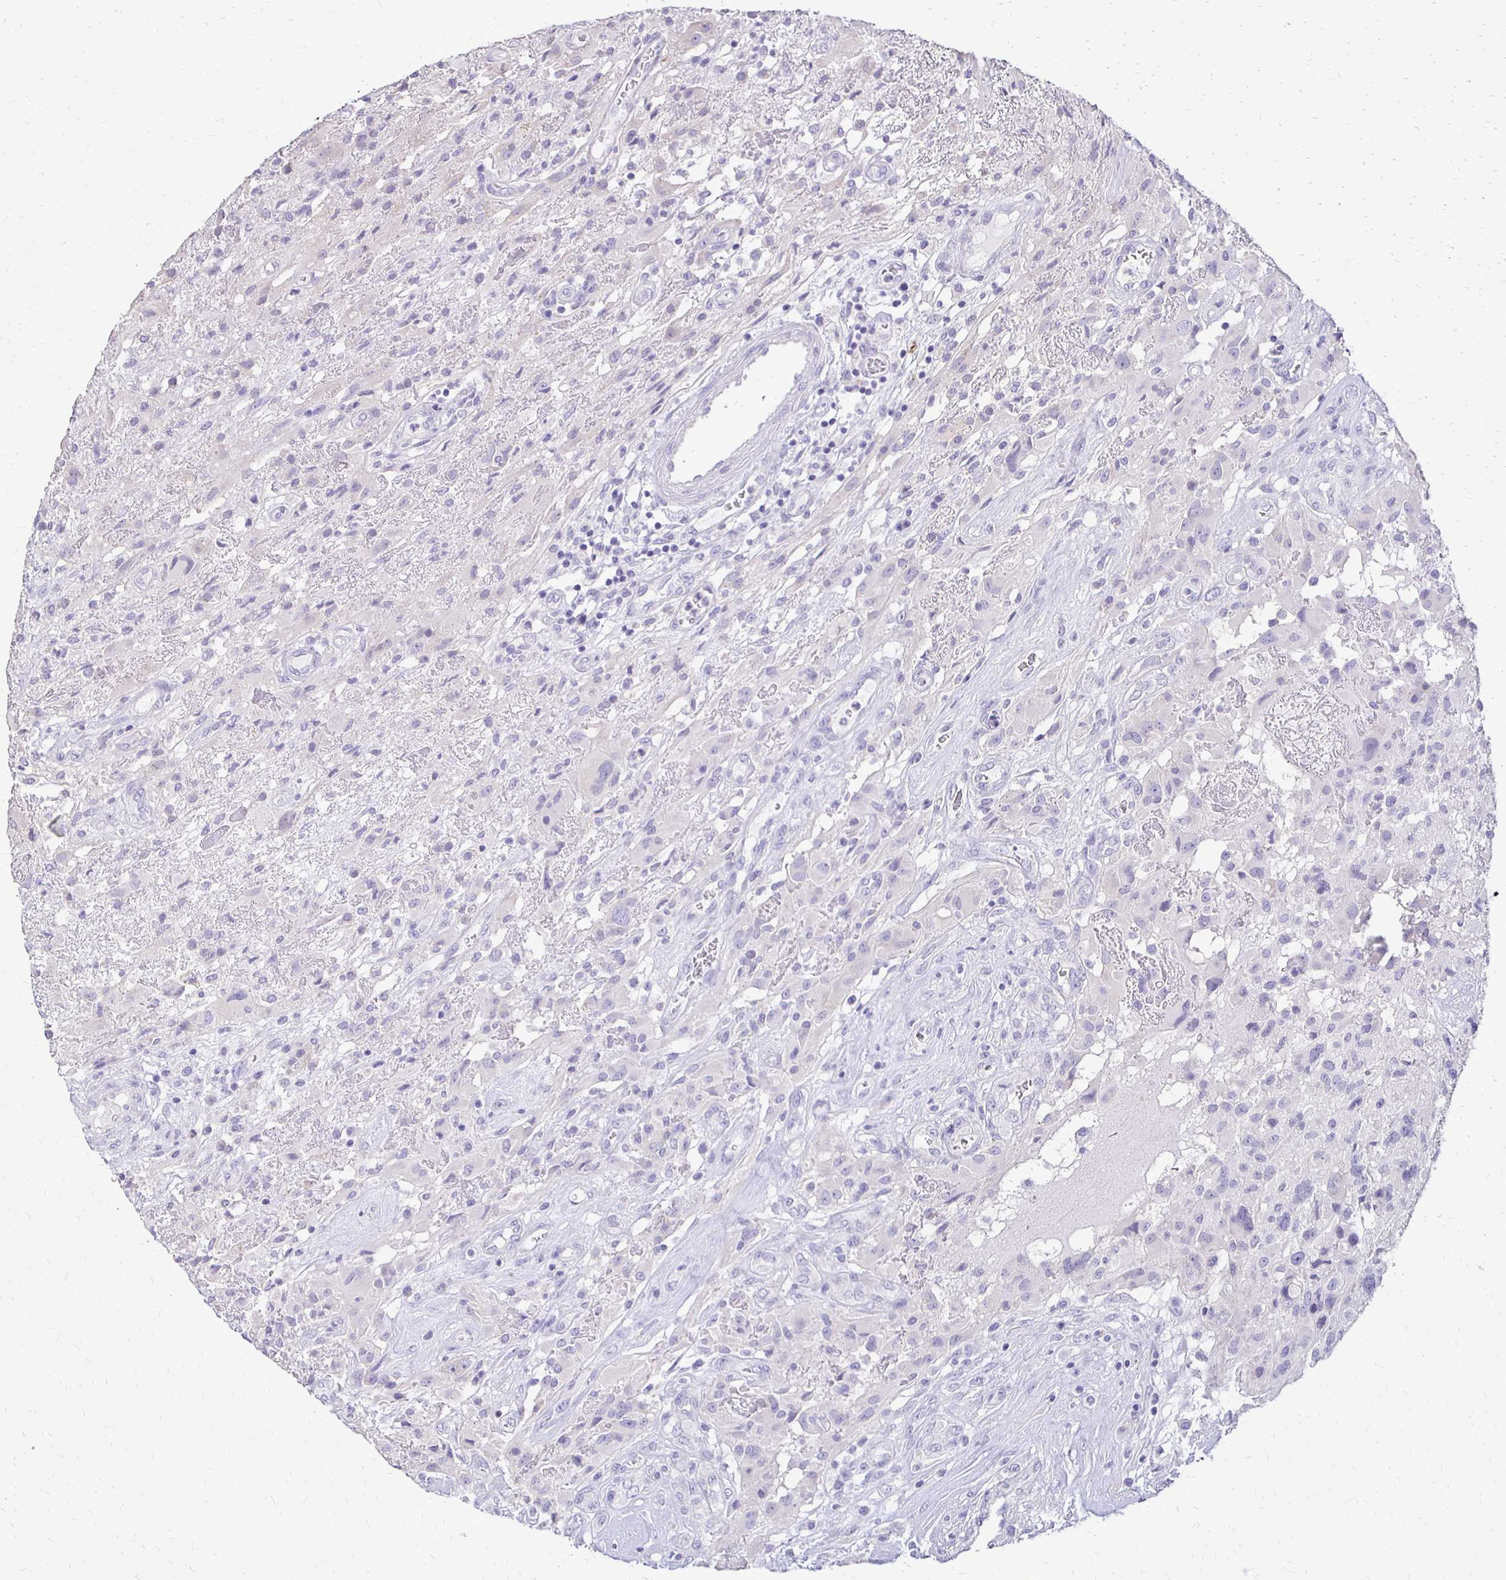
{"staining": {"intensity": "negative", "quantity": "none", "location": "none"}, "tissue": "glioma", "cell_type": "Tumor cells", "image_type": "cancer", "snomed": [{"axis": "morphology", "description": "Glioma, malignant, High grade"}, {"axis": "topography", "description": "Brain"}], "caption": "Malignant glioma (high-grade) stained for a protein using immunohistochemistry reveals no expression tumor cells.", "gene": "ALPG", "patient": {"sex": "male", "age": 46}}